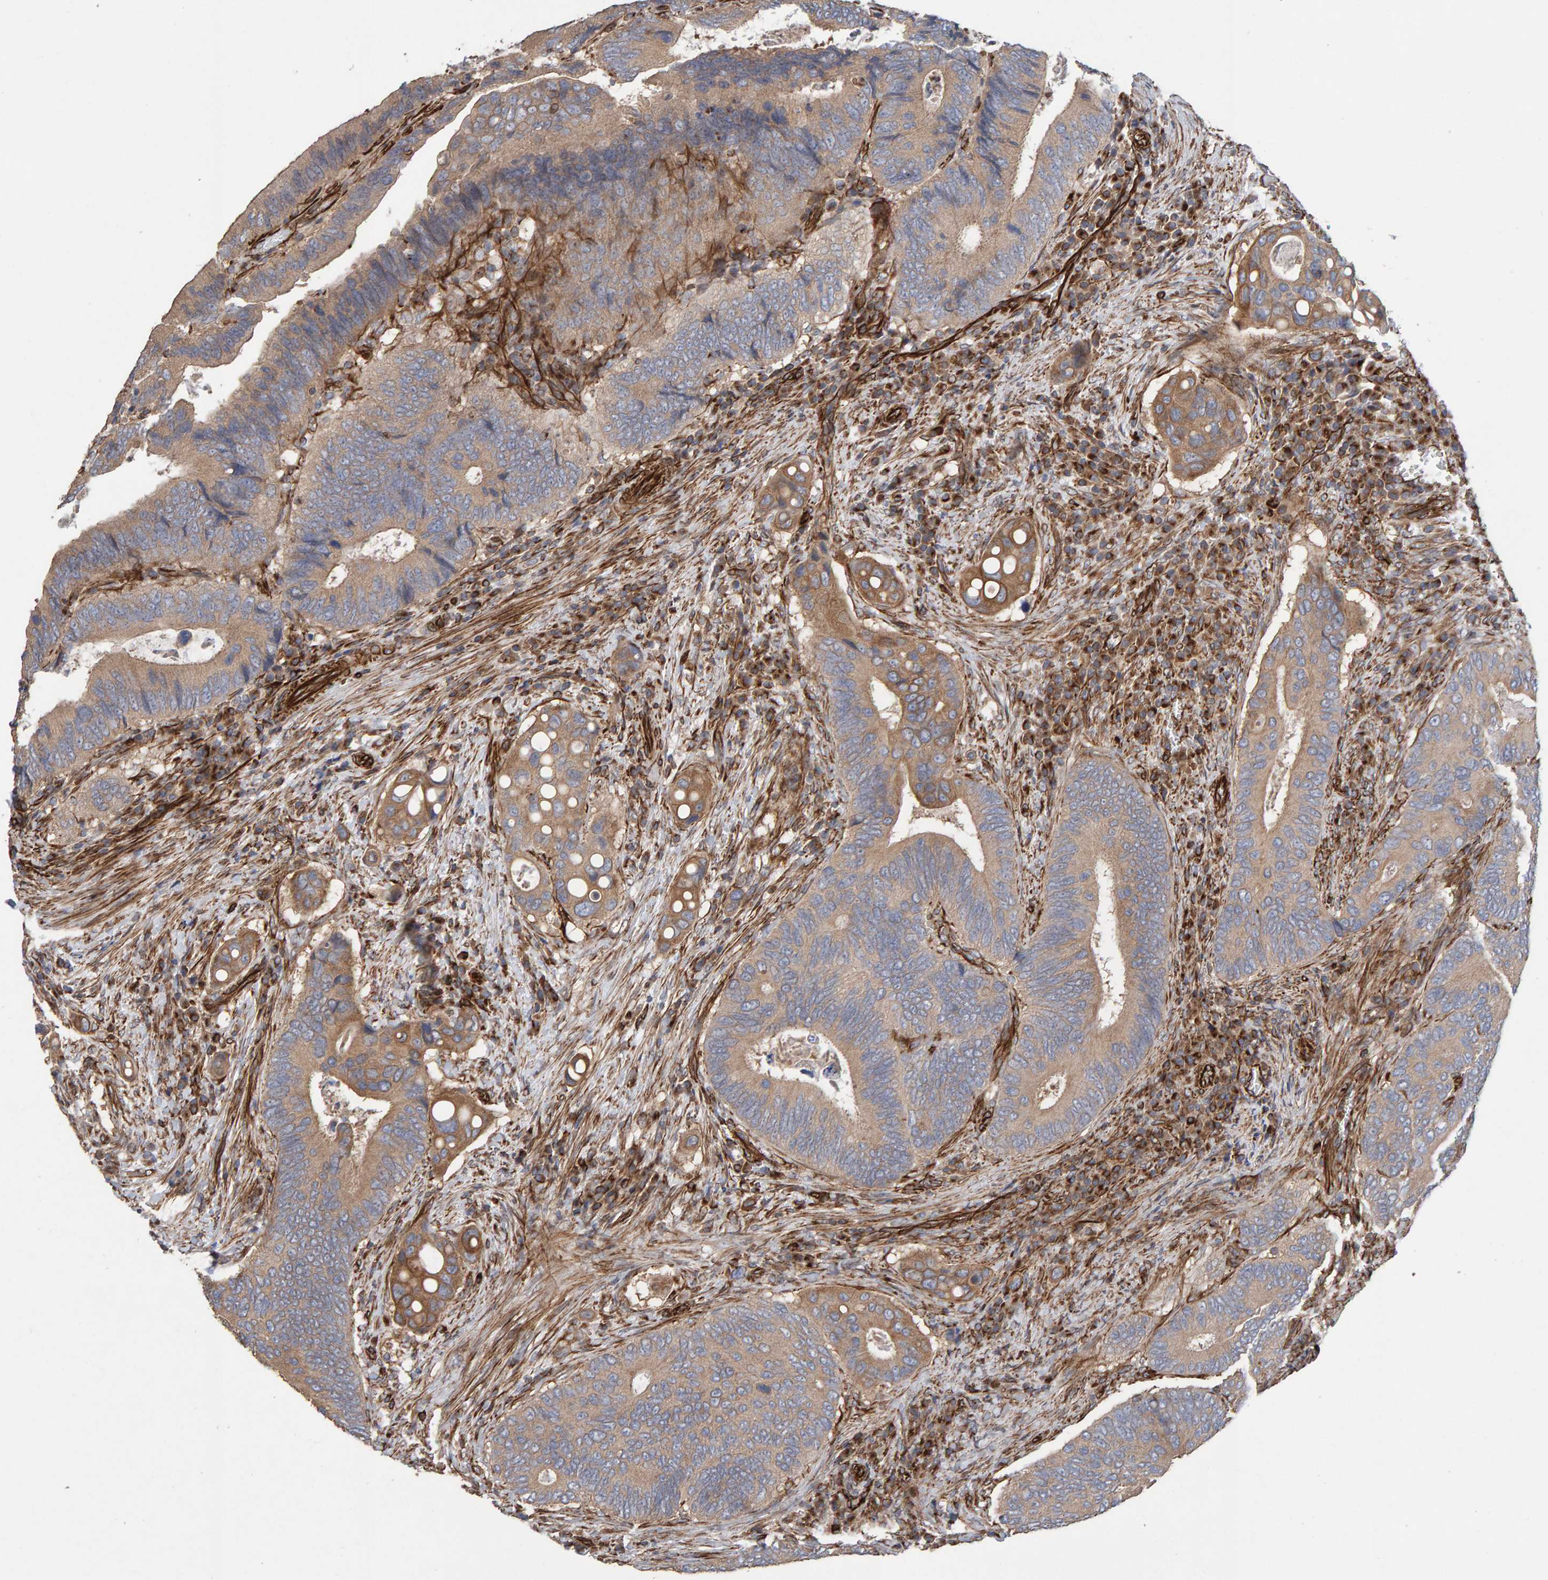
{"staining": {"intensity": "weak", "quantity": ">75%", "location": "cytoplasmic/membranous"}, "tissue": "colorectal cancer", "cell_type": "Tumor cells", "image_type": "cancer", "snomed": [{"axis": "morphology", "description": "Inflammation, NOS"}, {"axis": "morphology", "description": "Adenocarcinoma, NOS"}, {"axis": "topography", "description": "Colon"}], "caption": "High-power microscopy captured an IHC histopathology image of colorectal adenocarcinoma, revealing weak cytoplasmic/membranous staining in approximately >75% of tumor cells.", "gene": "ZNF347", "patient": {"sex": "male", "age": 72}}